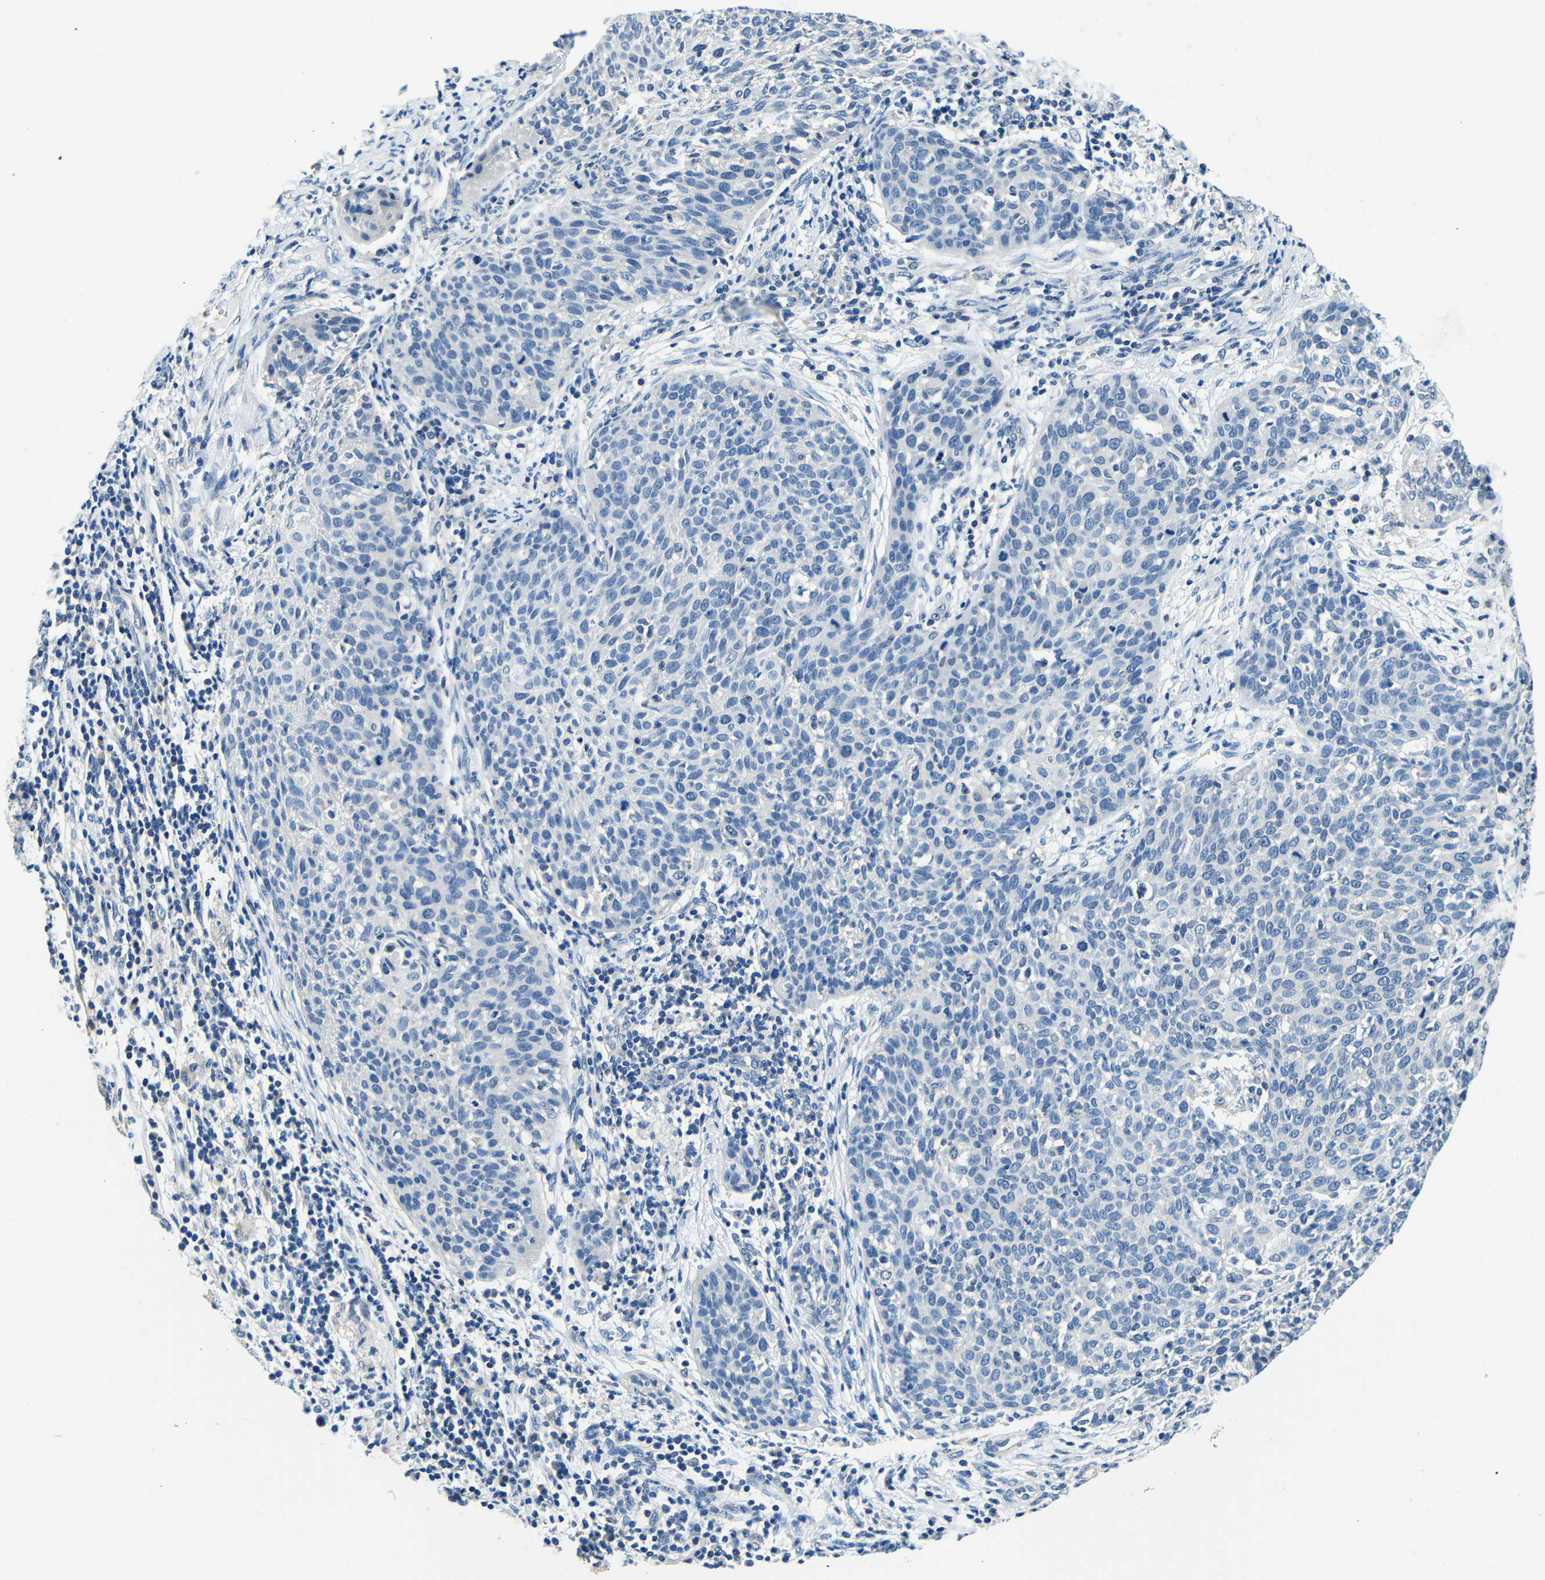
{"staining": {"intensity": "negative", "quantity": "none", "location": "none"}, "tissue": "cervical cancer", "cell_type": "Tumor cells", "image_type": "cancer", "snomed": [{"axis": "morphology", "description": "Squamous cell carcinoma, NOS"}, {"axis": "topography", "description": "Cervix"}], "caption": "A micrograph of human cervical cancer is negative for staining in tumor cells. Nuclei are stained in blue.", "gene": "ADAP1", "patient": {"sex": "female", "age": 38}}